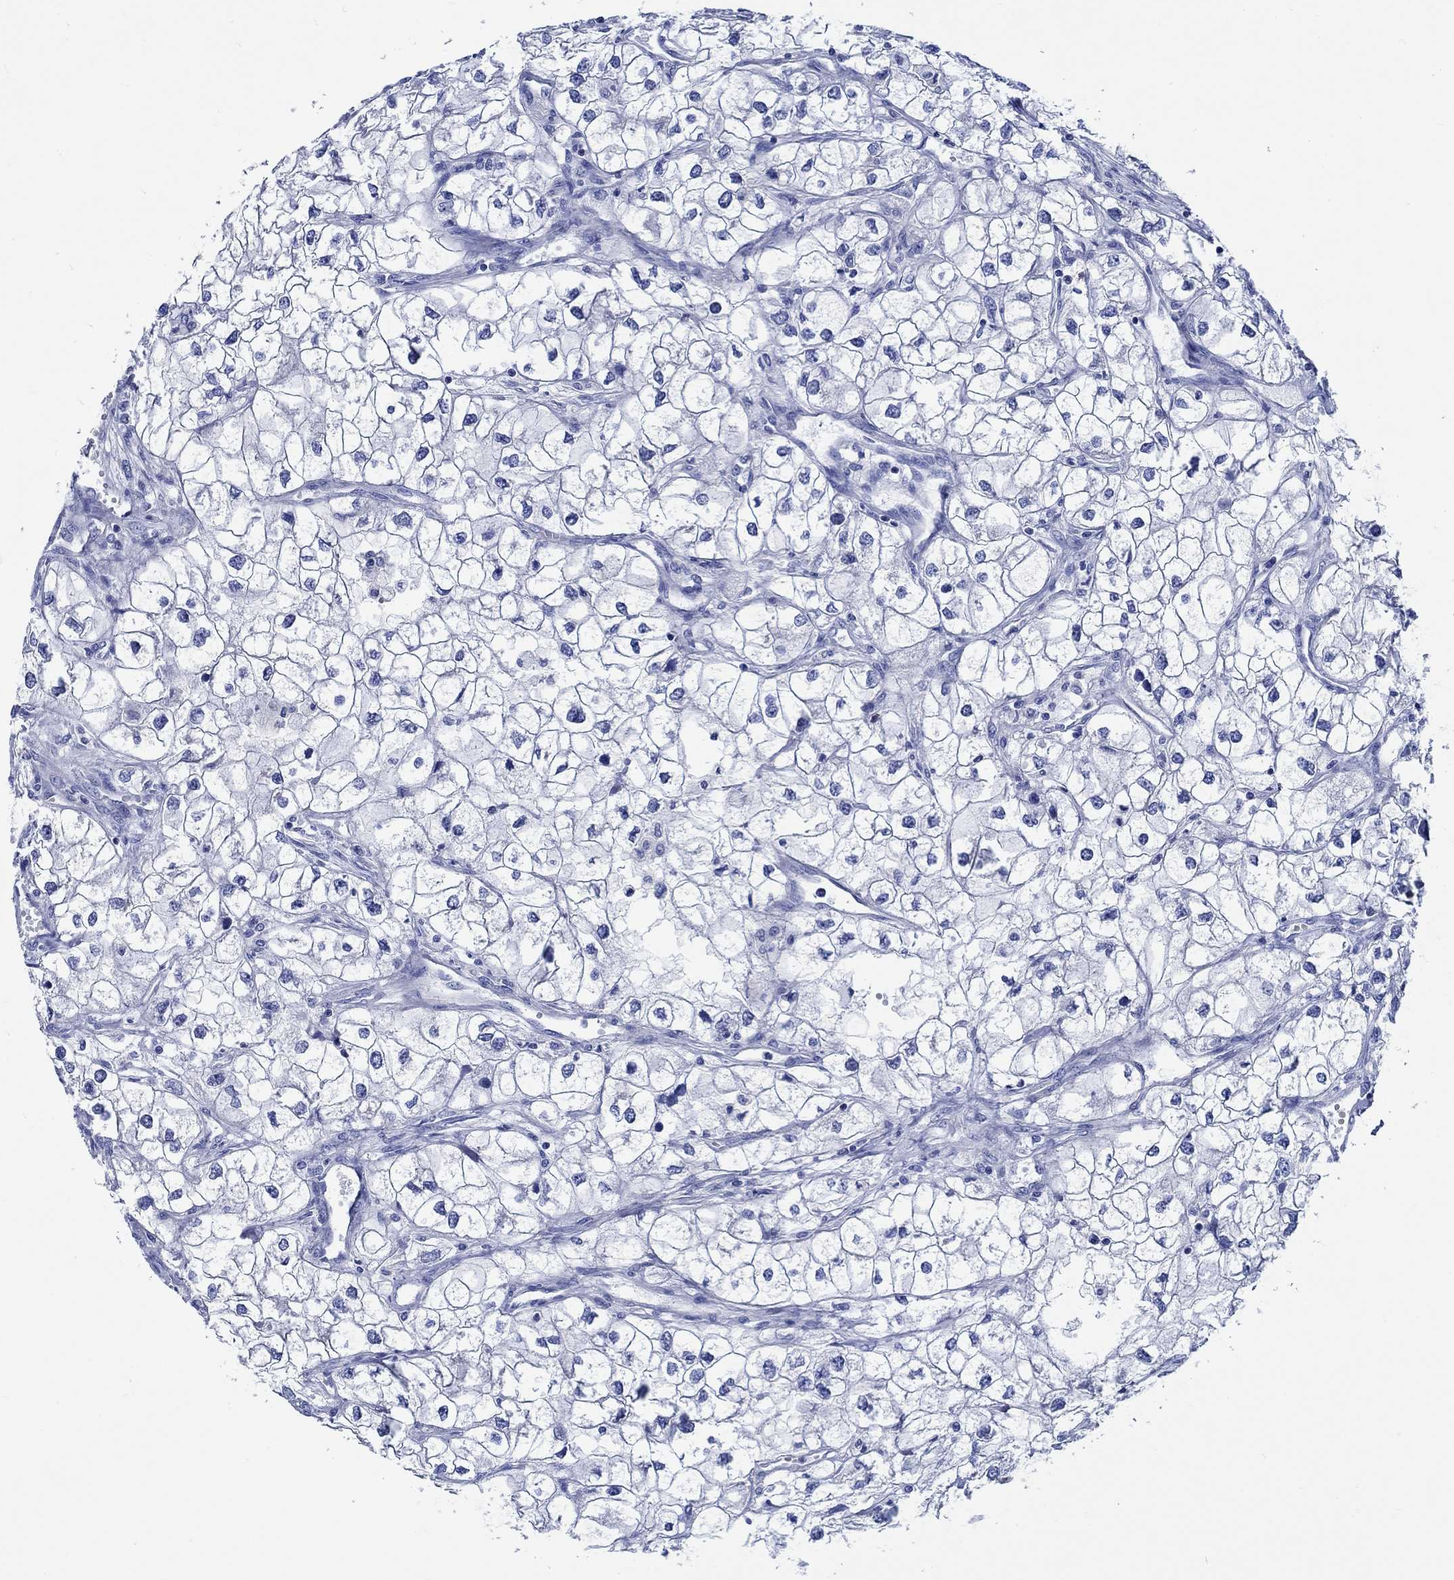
{"staining": {"intensity": "negative", "quantity": "none", "location": "none"}, "tissue": "renal cancer", "cell_type": "Tumor cells", "image_type": "cancer", "snomed": [{"axis": "morphology", "description": "Adenocarcinoma, NOS"}, {"axis": "topography", "description": "Kidney"}], "caption": "Immunohistochemical staining of renal cancer shows no significant expression in tumor cells.", "gene": "PTPRN2", "patient": {"sex": "male", "age": 59}}